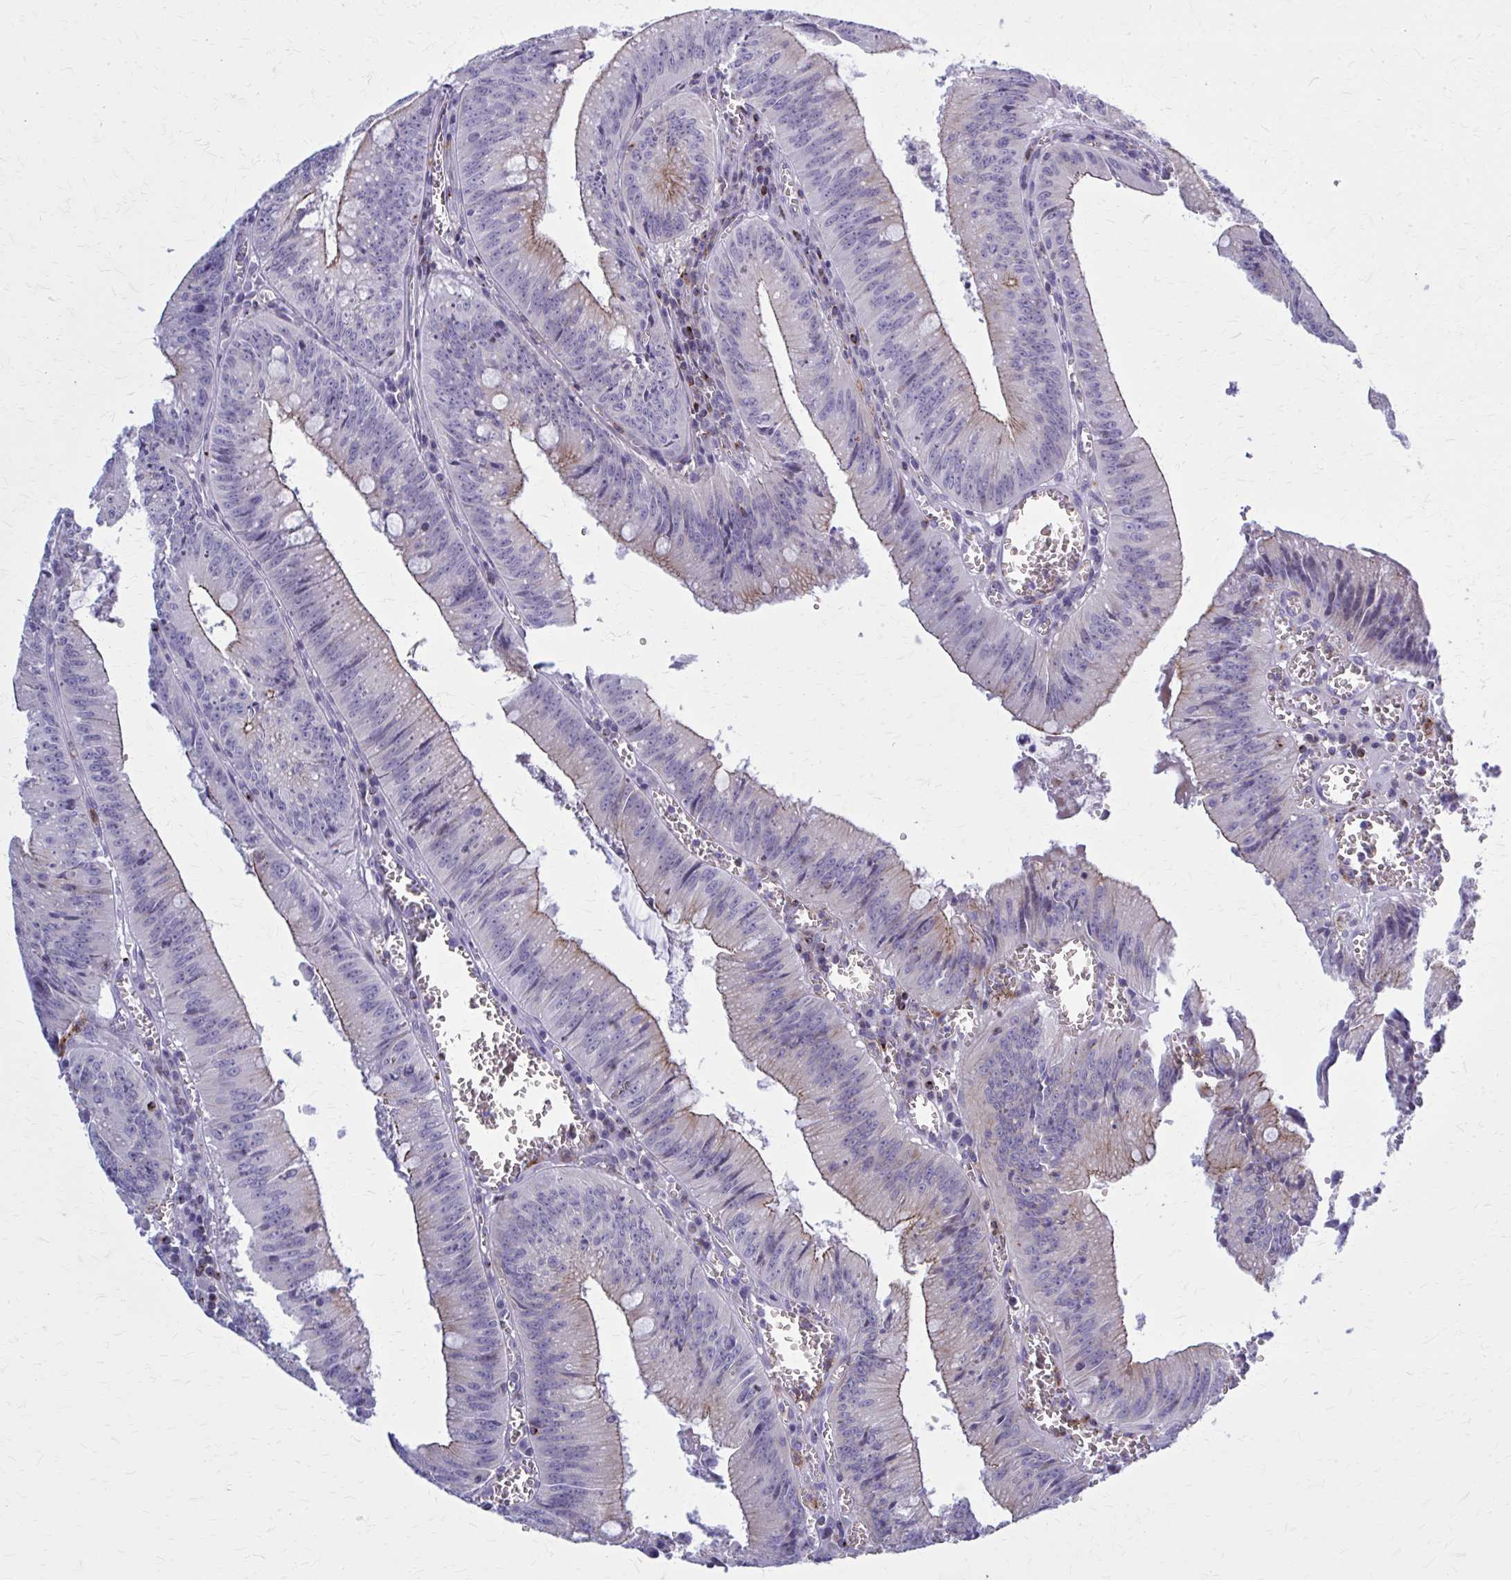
{"staining": {"intensity": "weak", "quantity": "<25%", "location": "cytoplasmic/membranous"}, "tissue": "colorectal cancer", "cell_type": "Tumor cells", "image_type": "cancer", "snomed": [{"axis": "morphology", "description": "Adenocarcinoma, NOS"}, {"axis": "topography", "description": "Rectum"}], "caption": "Immunohistochemical staining of colorectal cancer displays no significant positivity in tumor cells.", "gene": "PEDS1", "patient": {"sex": "female", "age": 81}}